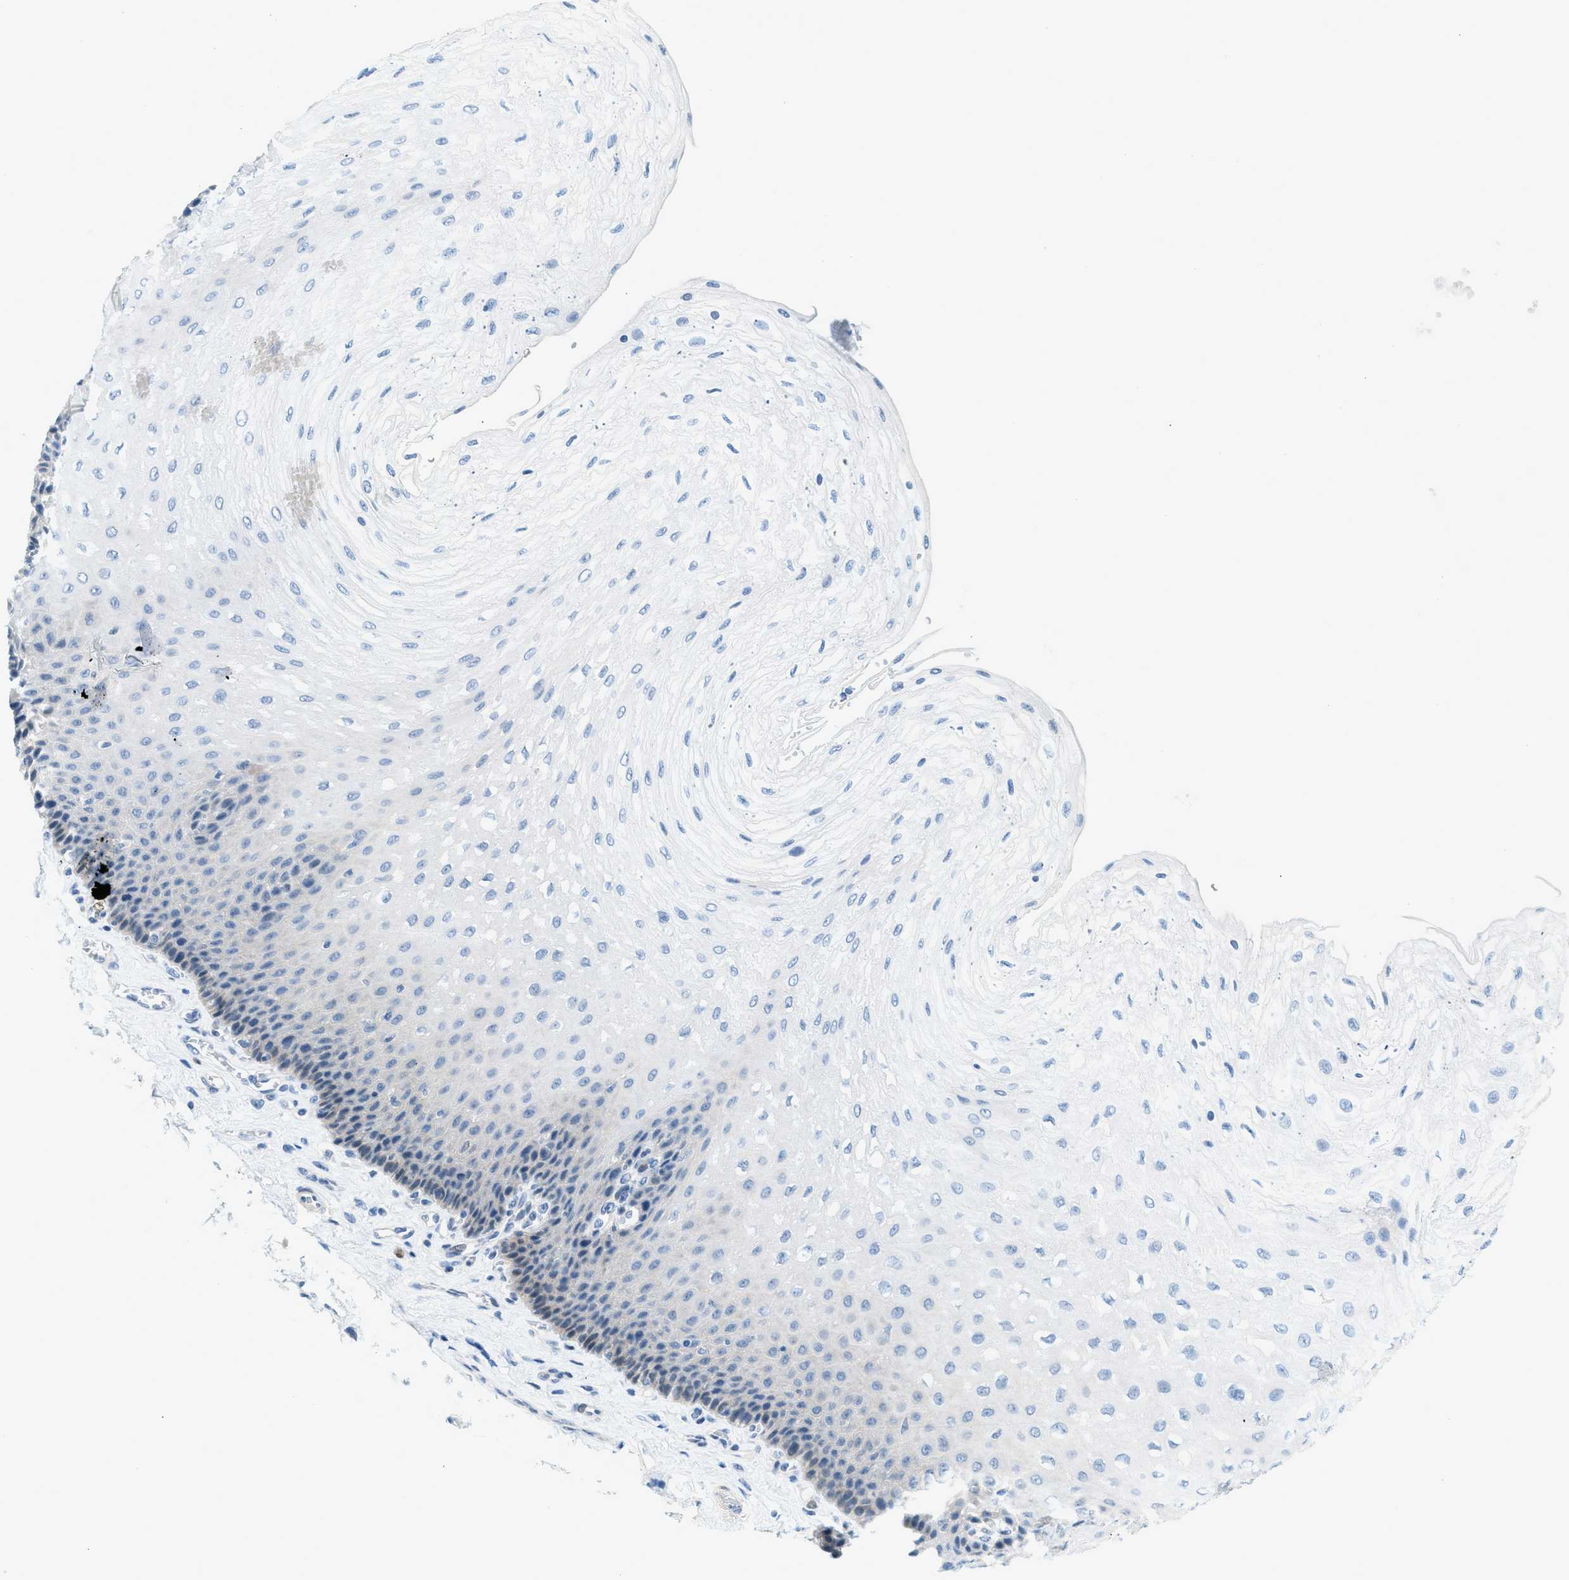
{"staining": {"intensity": "negative", "quantity": "none", "location": "none"}, "tissue": "esophagus", "cell_type": "Squamous epithelial cells", "image_type": "normal", "snomed": [{"axis": "morphology", "description": "Normal tissue, NOS"}, {"axis": "topography", "description": "Esophagus"}], "caption": "DAB (3,3'-diaminobenzidine) immunohistochemical staining of benign esophagus reveals no significant positivity in squamous epithelial cells. The staining is performed using DAB (3,3'-diaminobenzidine) brown chromogen with nuclei counter-stained in using hematoxylin.", "gene": "CYP4X1", "patient": {"sex": "female", "age": 72}}